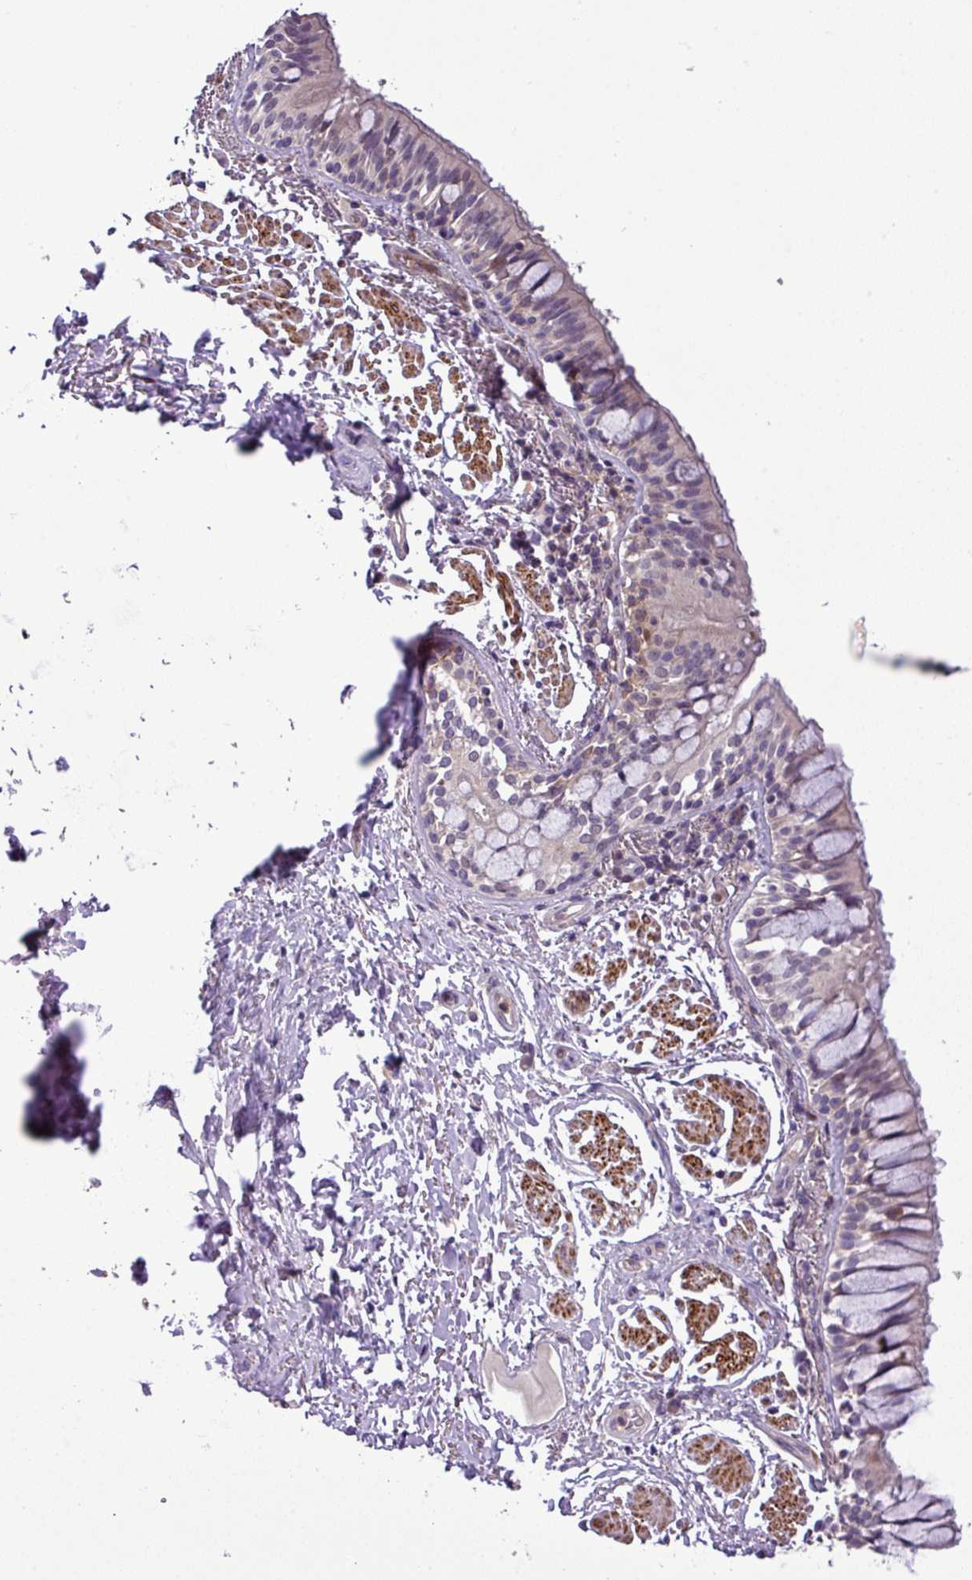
{"staining": {"intensity": "moderate", "quantity": "25%-75%", "location": "nuclear"}, "tissue": "bronchus", "cell_type": "Respiratory epithelial cells", "image_type": "normal", "snomed": [{"axis": "morphology", "description": "Normal tissue, NOS"}, {"axis": "topography", "description": "Bronchus"}], "caption": "Moderate nuclear staining is identified in approximately 25%-75% of respiratory epithelial cells in benign bronchus.", "gene": "NBEAL2", "patient": {"sex": "male", "age": 70}}